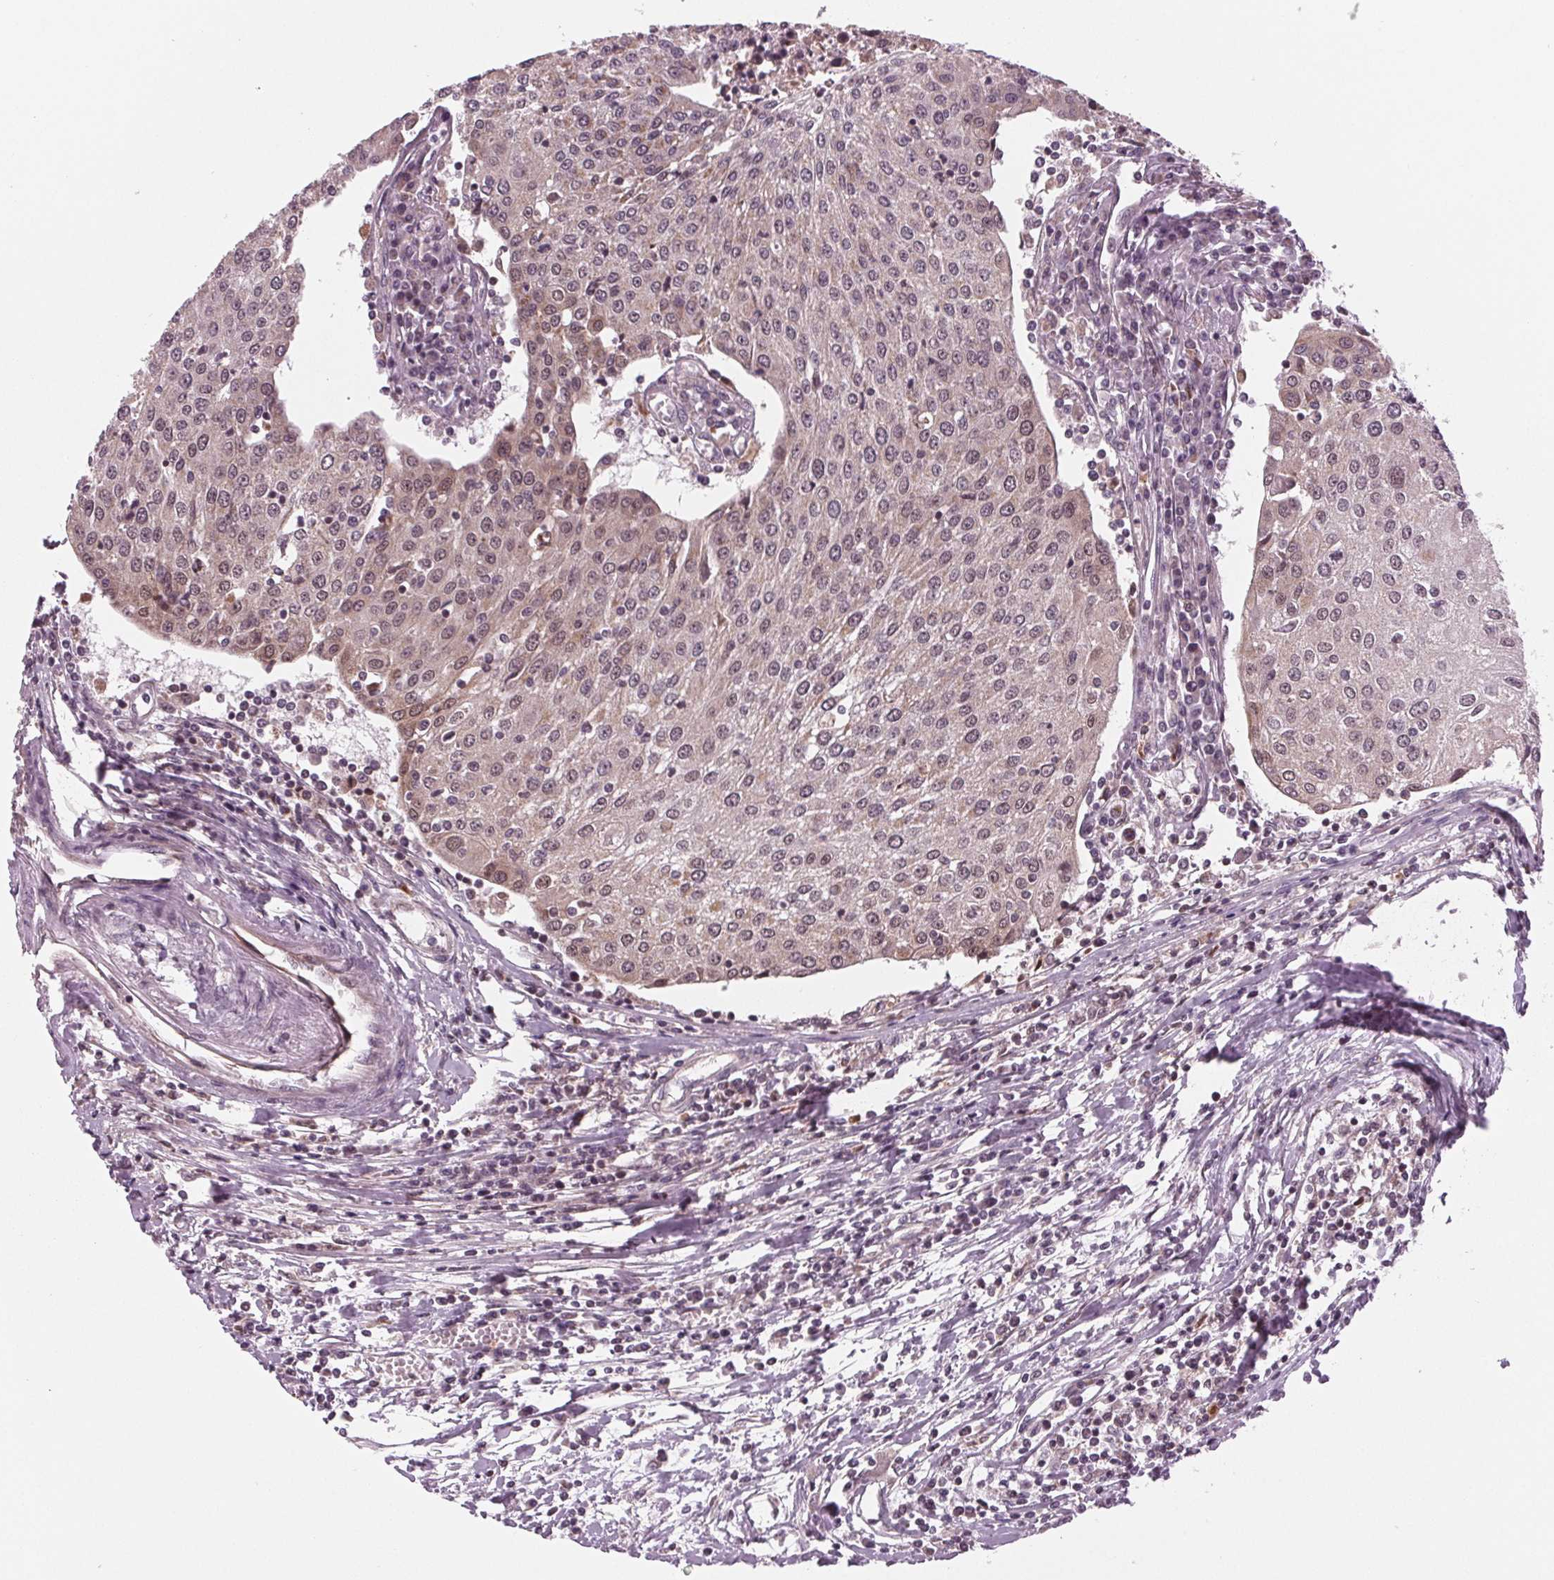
{"staining": {"intensity": "weak", "quantity": "<25%", "location": "cytoplasmic/membranous"}, "tissue": "urothelial cancer", "cell_type": "Tumor cells", "image_type": "cancer", "snomed": [{"axis": "morphology", "description": "Urothelial carcinoma, High grade"}, {"axis": "topography", "description": "Urinary bladder"}], "caption": "Urothelial carcinoma (high-grade) was stained to show a protein in brown. There is no significant staining in tumor cells.", "gene": "STAT3", "patient": {"sex": "female", "age": 85}}